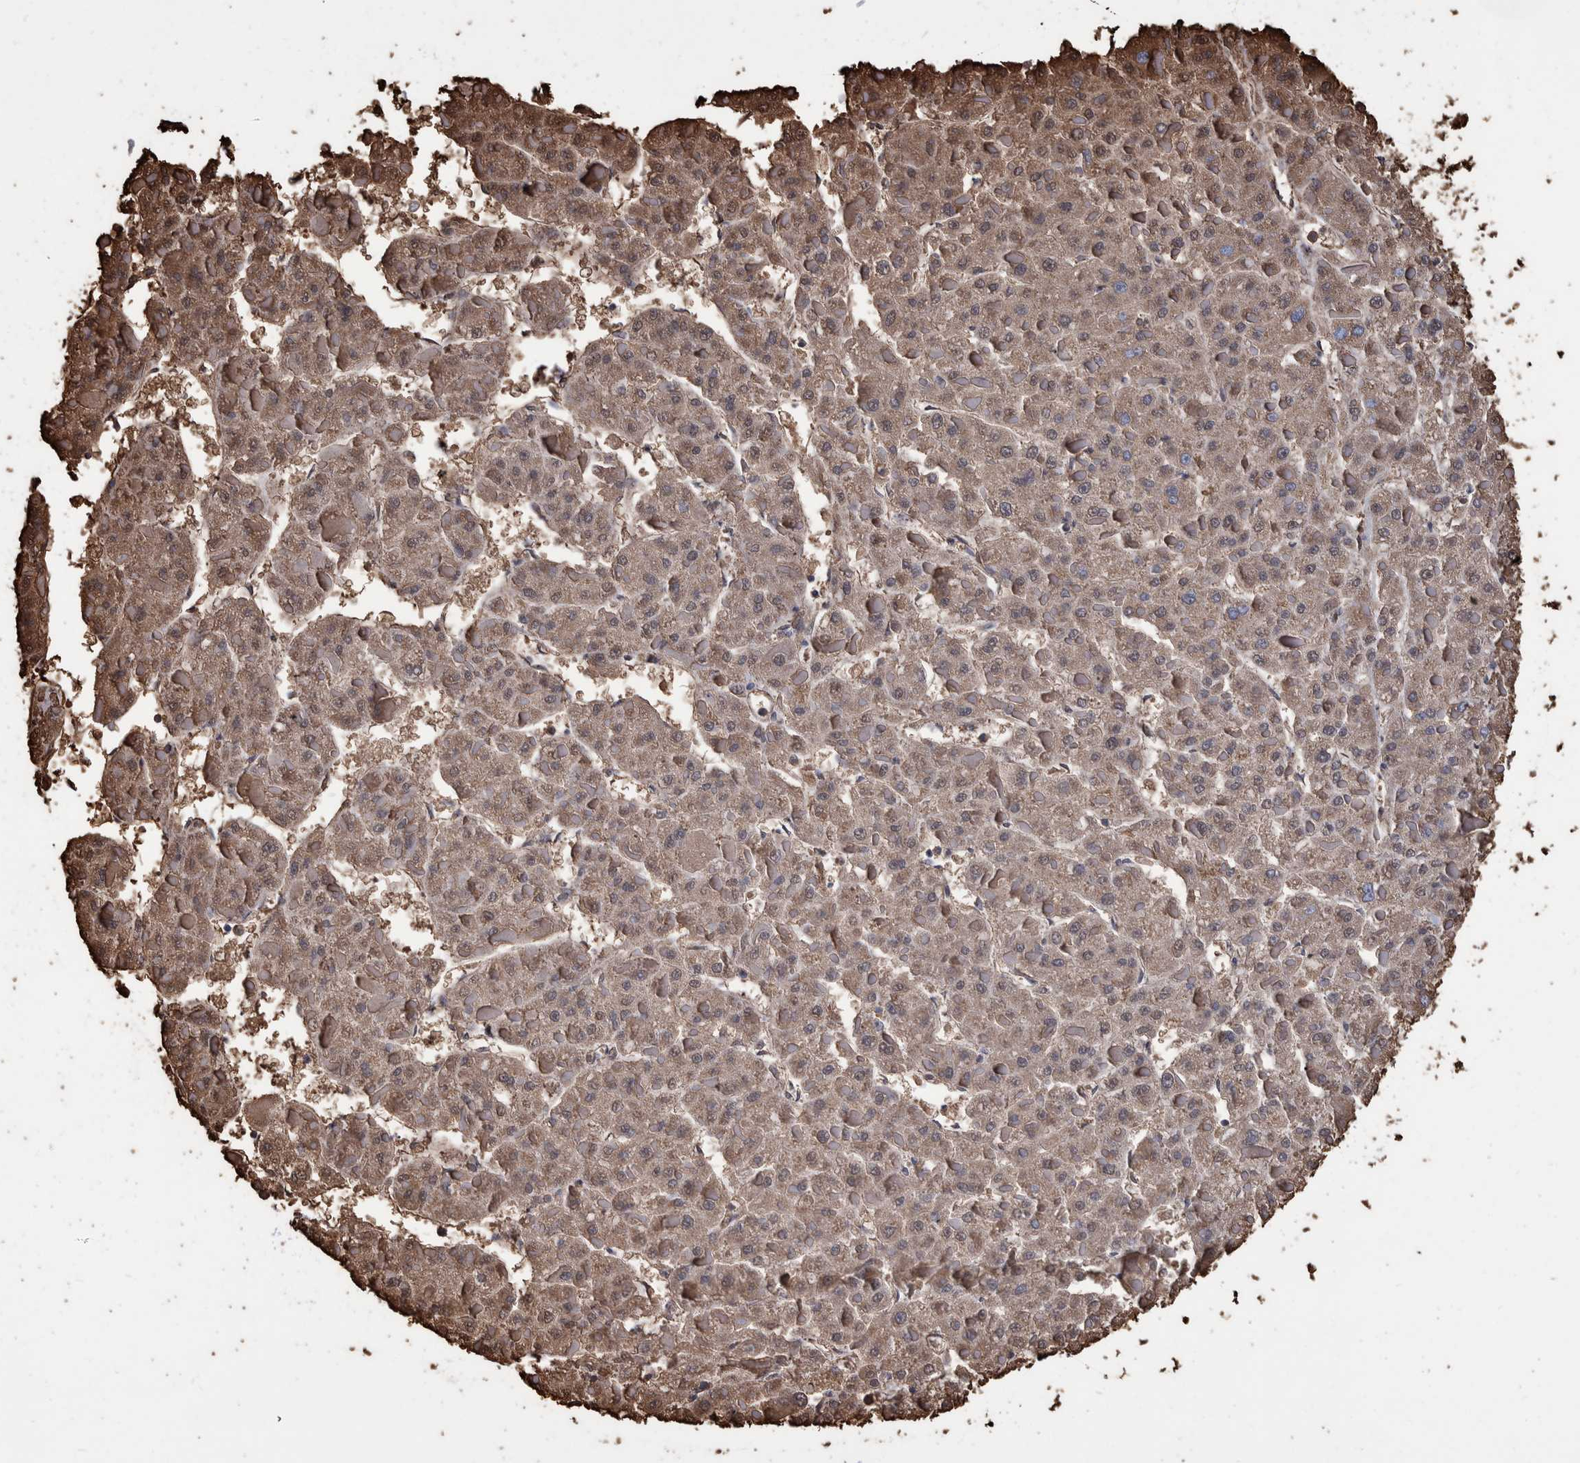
{"staining": {"intensity": "moderate", "quantity": ">75%", "location": "cytoplasmic/membranous"}, "tissue": "liver cancer", "cell_type": "Tumor cells", "image_type": "cancer", "snomed": [{"axis": "morphology", "description": "Carcinoma, Hepatocellular, NOS"}, {"axis": "topography", "description": "Liver"}], "caption": "Hepatocellular carcinoma (liver) stained with a protein marker displays moderate staining in tumor cells.", "gene": "VPS26C", "patient": {"sex": "female", "age": 73}}